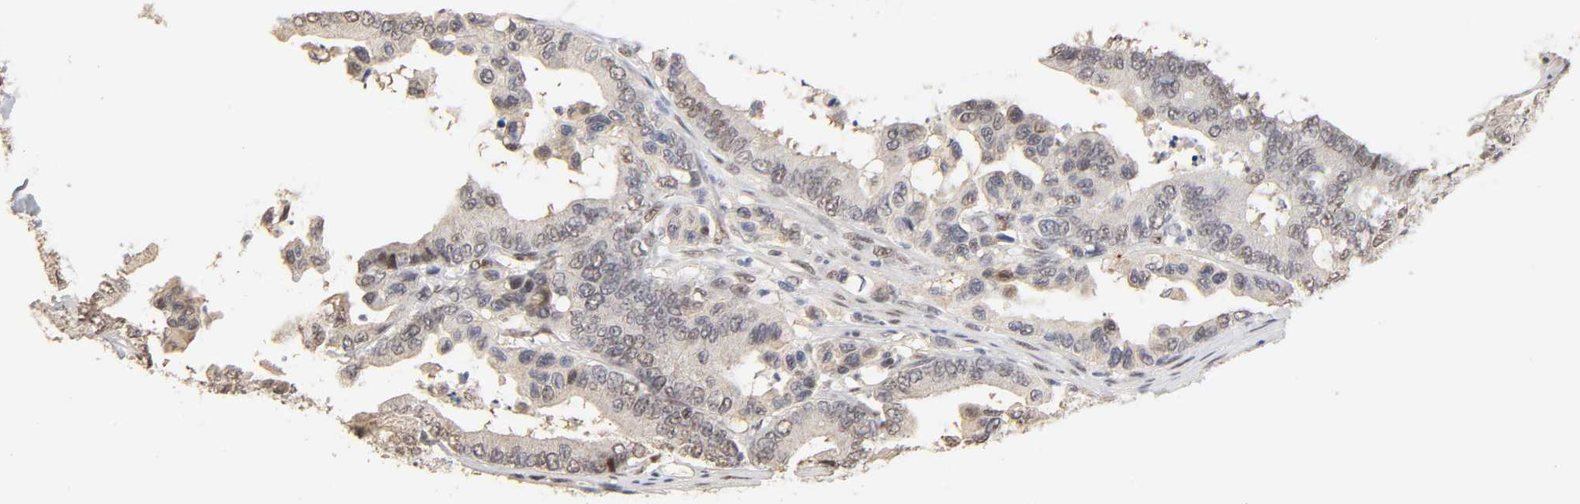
{"staining": {"intensity": "weak", "quantity": "25%-75%", "location": "nuclear"}, "tissue": "colorectal cancer", "cell_type": "Tumor cells", "image_type": "cancer", "snomed": [{"axis": "morphology", "description": "Normal tissue, NOS"}, {"axis": "morphology", "description": "Adenocarcinoma, NOS"}, {"axis": "topography", "description": "Colon"}], "caption": "Protein staining demonstrates weak nuclear expression in about 25%-75% of tumor cells in colorectal cancer (adenocarcinoma).", "gene": "TP53RK", "patient": {"sex": "male", "age": 82}}